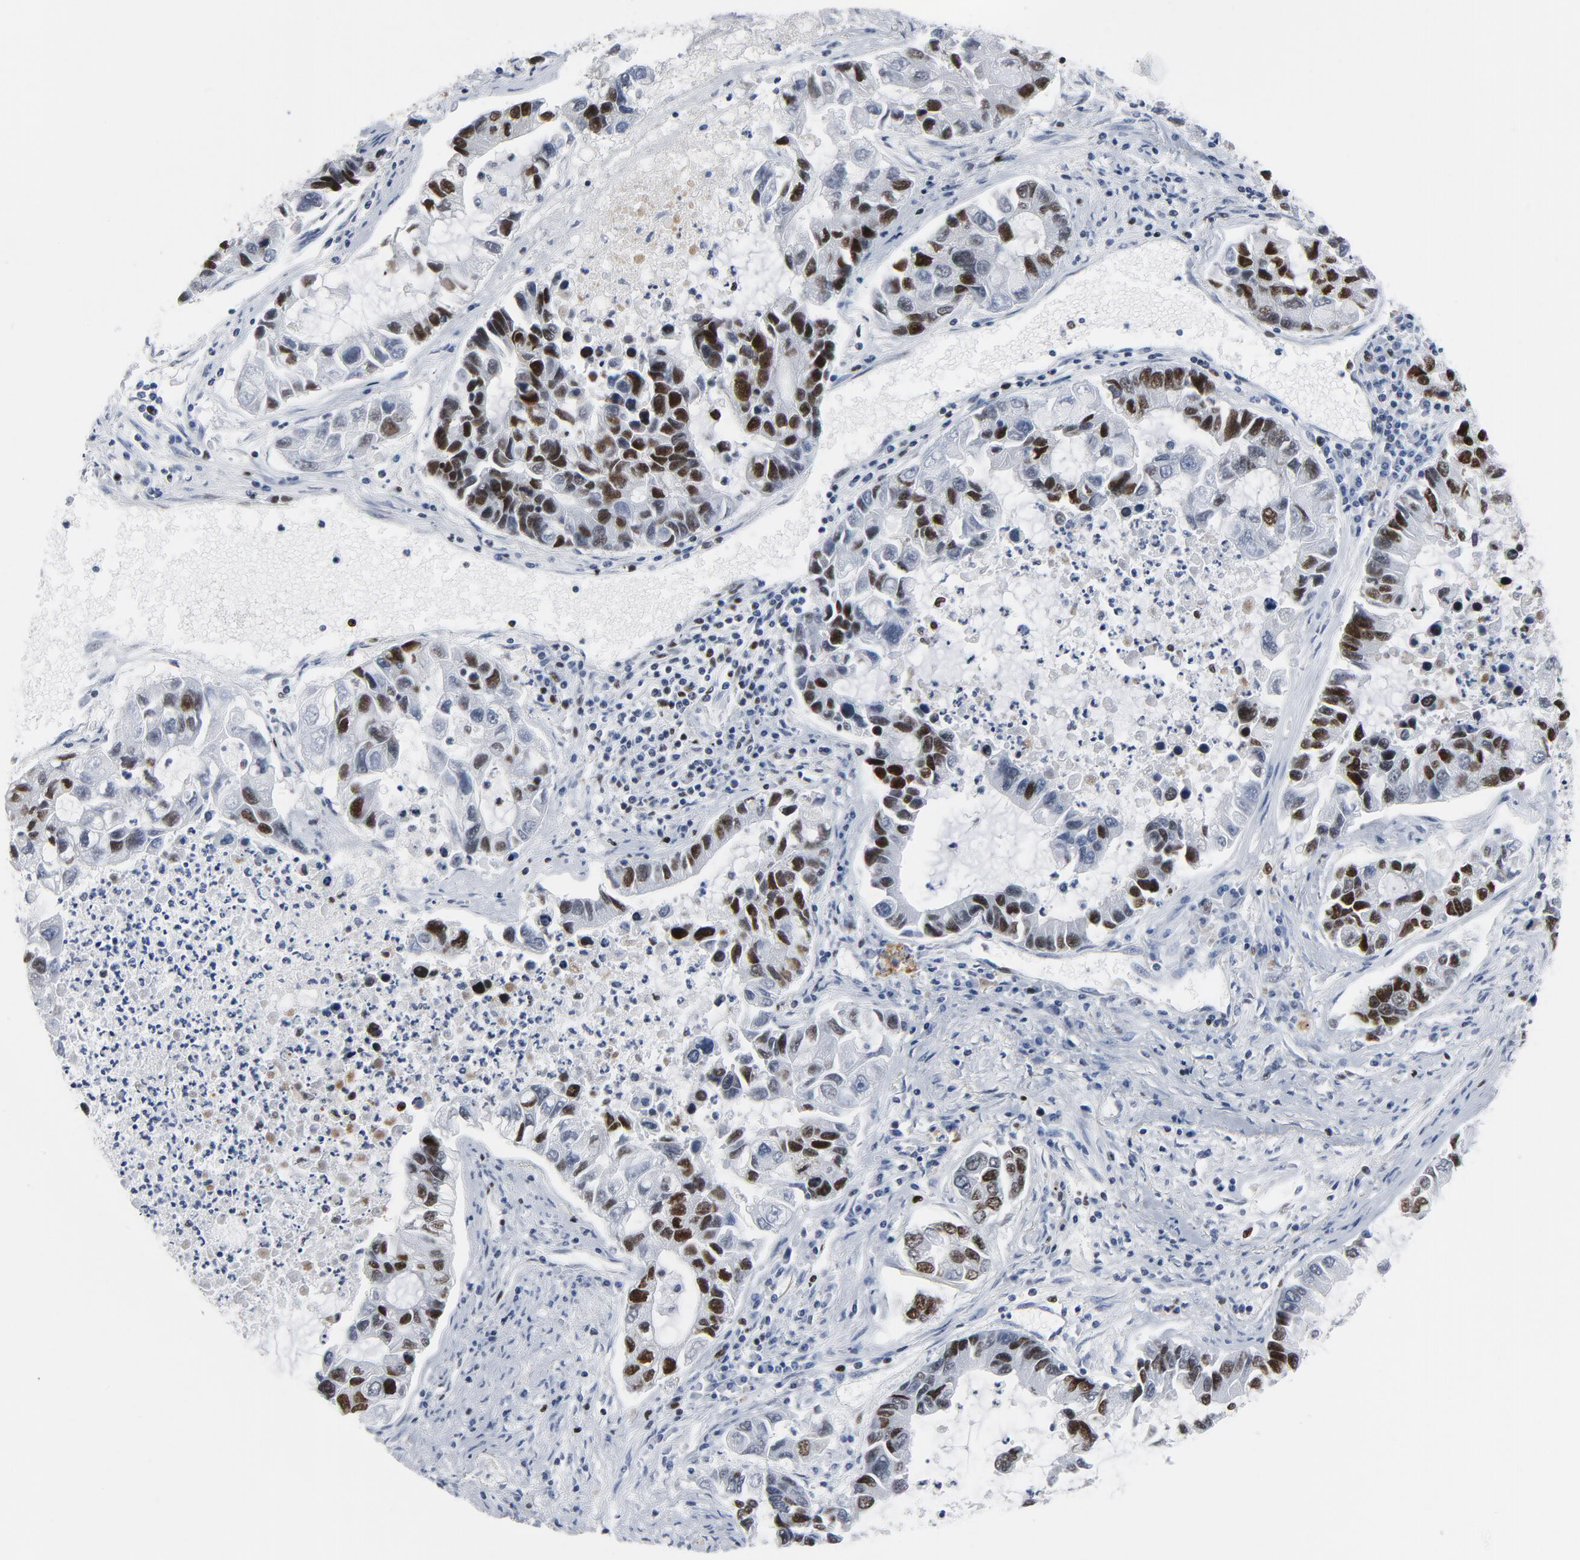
{"staining": {"intensity": "strong", "quantity": "25%-75%", "location": "nuclear"}, "tissue": "lung cancer", "cell_type": "Tumor cells", "image_type": "cancer", "snomed": [{"axis": "morphology", "description": "Adenocarcinoma, NOS"}, {"axis": "topography", "description": "Lung"}], "caption": "A micrograph of human adenocarcinoma (lung) stained for a protein exhibits strong nuclear brown staining in tumor cells. The staining was performed using DAB (3,3'-diaminobenzidine) to visualize the protein expression in brown, while the nuclei were stained in blue with hematoxylin (Magnification: 20x).", "gene": "POLD1", "patient": {"sex": "female", "age": 51}}